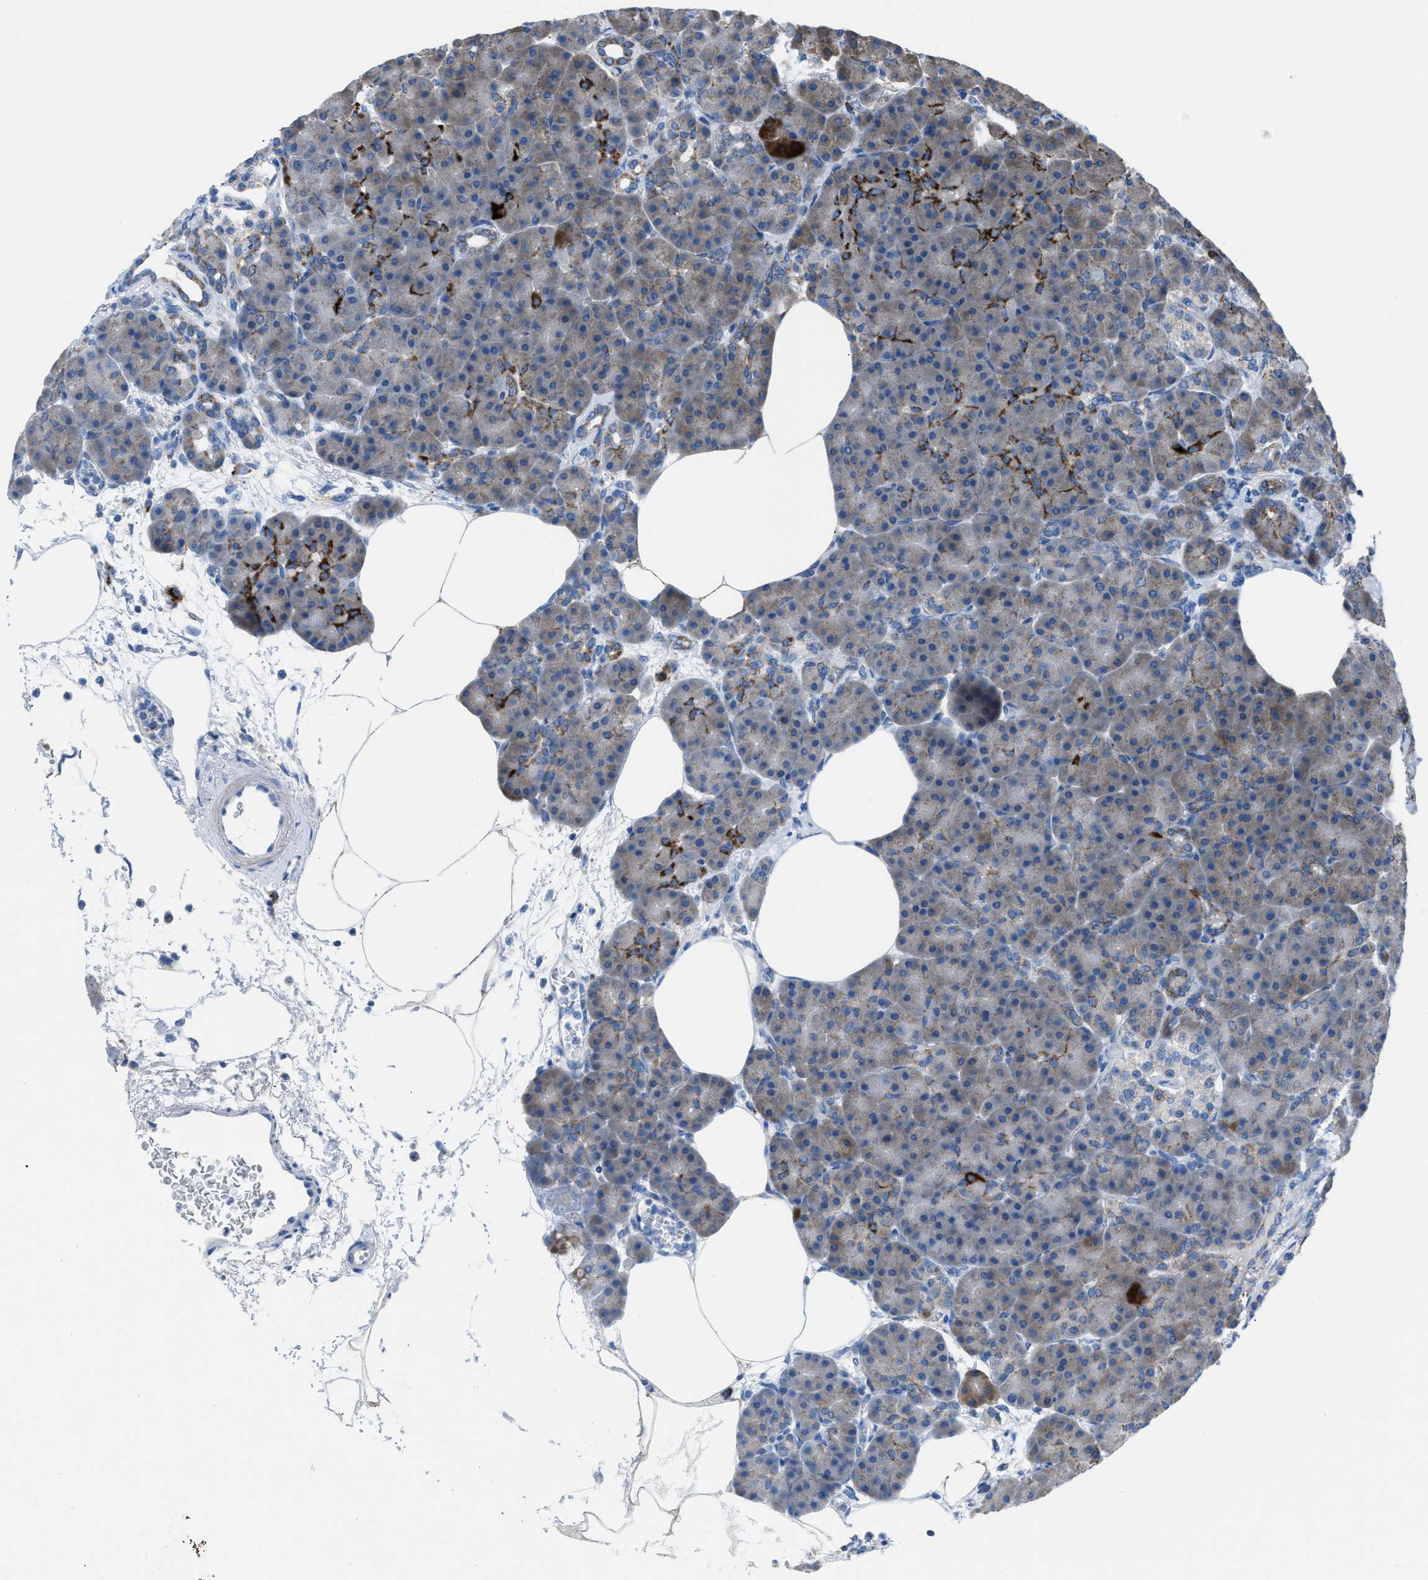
{"staining": {"intensity": "strong", "quantity": "<25%", "location": "cytoplasmic/membranous"}, "tissue": "pancreas", "cell_type": "Exocrine glandular cells", "image_type": "normal", "snomed": [{"axis": "morphology", "description": "Normal tissue, NOS"}, {"axis": "topography", "description": "Pancreas"}], "caption": "Pancreas stained with DAB (3,3'-diaminobenzidine) immunohistochemistry reveals medium levels of strong cytoplasmic/membranous expression in approximately <25% of exocrine glandular cells.", "gene": "CD1B", "patient": {"sex": "female", "age": 70}}